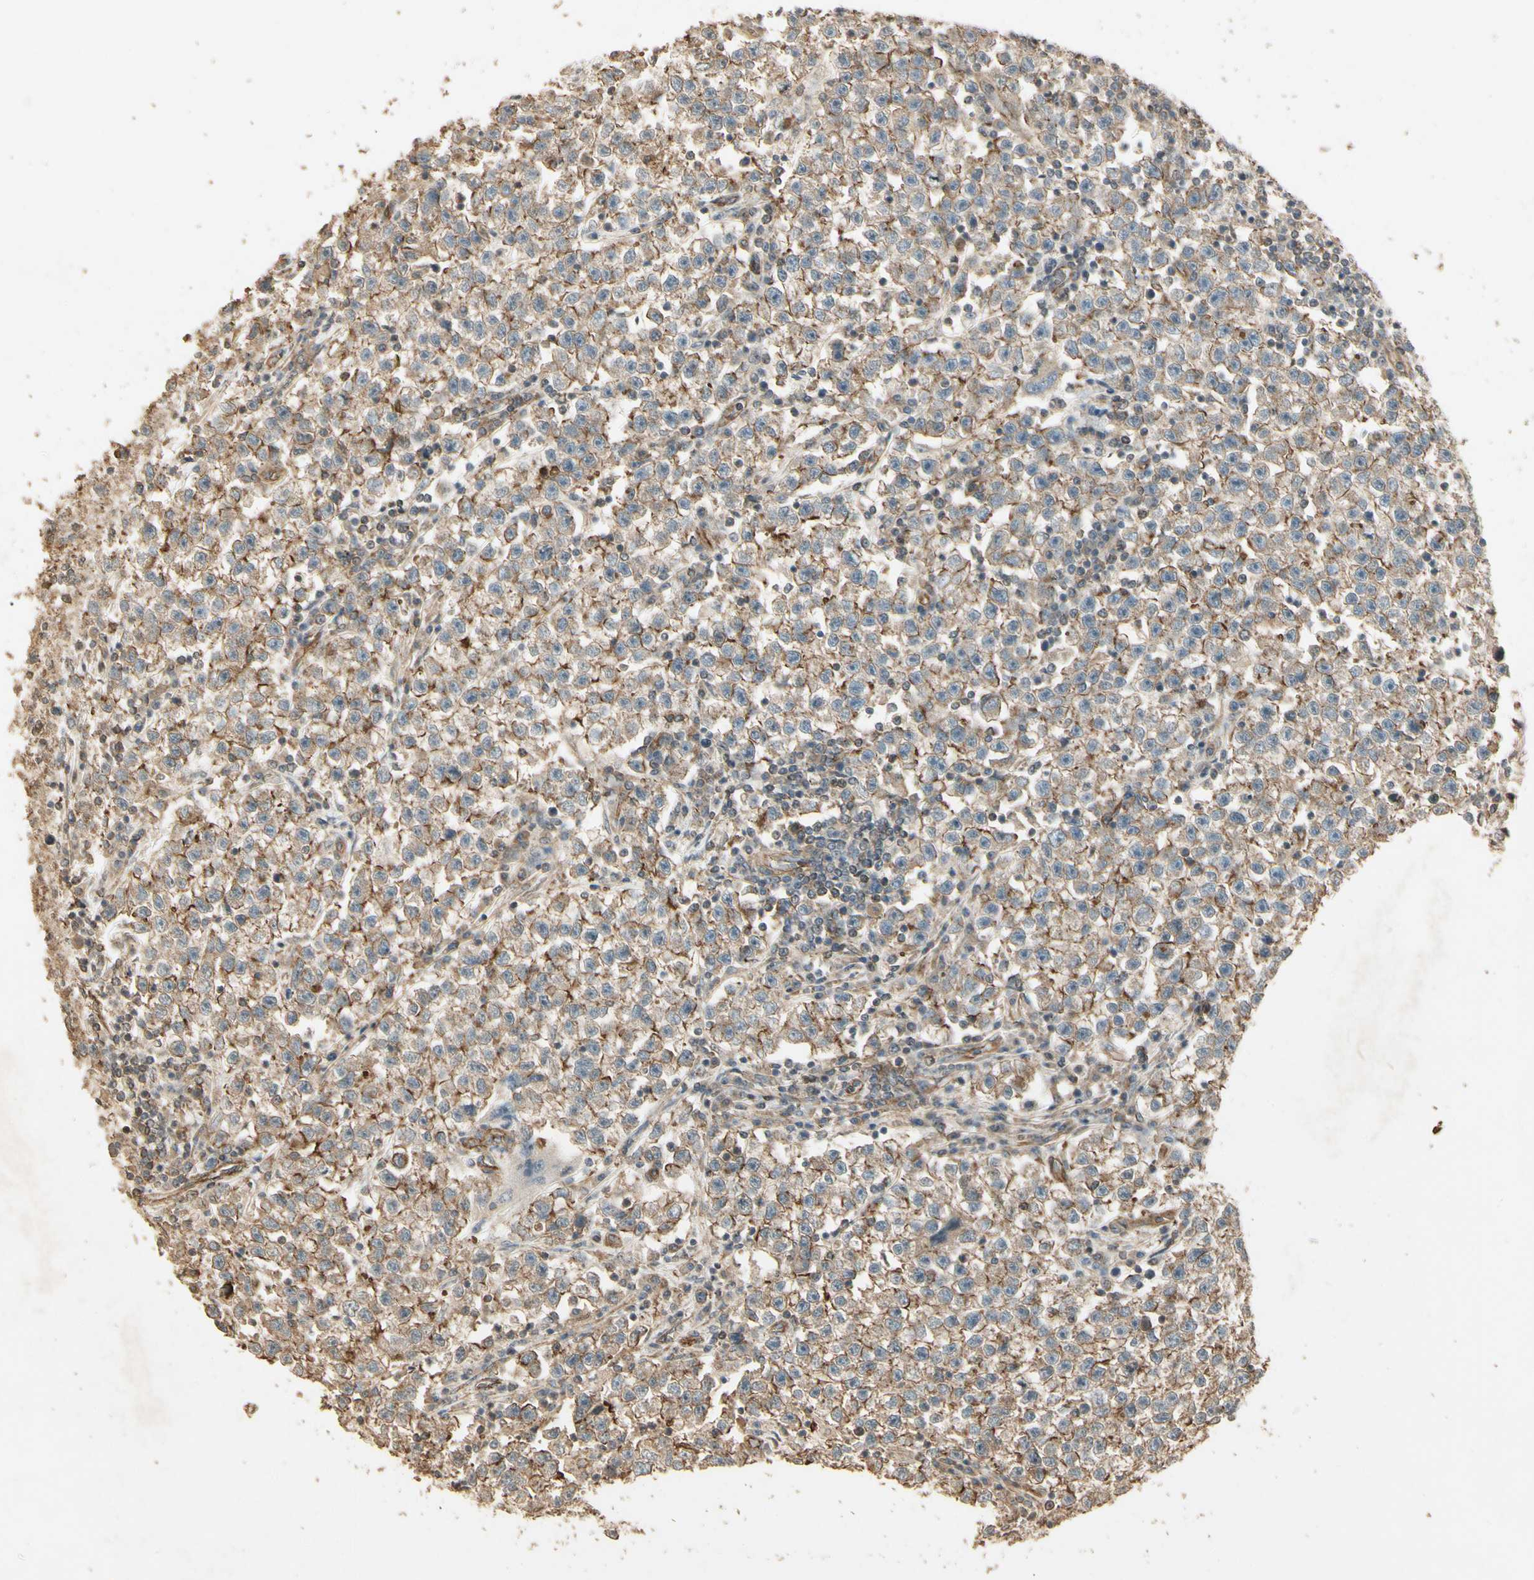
{"staining": {"intensity": "moderate", "quantity": "25%-75%", "location": "cytoplasmic/membranous"}, "tissue": "testis cancer", "cell_type": "Tumor cells", "image_type": "cancer", "snomed": [{"axis": "morphology", "description": "Seminoma, NOS"}, {"axis": "topography", "description": "Testis"}], "caption": "Human testis cancer stained for a protein (brown) reveals moderate cytoplasmic/membranous positive positivity in about 25%-75% of tumor cells.", "gene": "RNF180", "patient": {"sex": "male", "age": 22}}